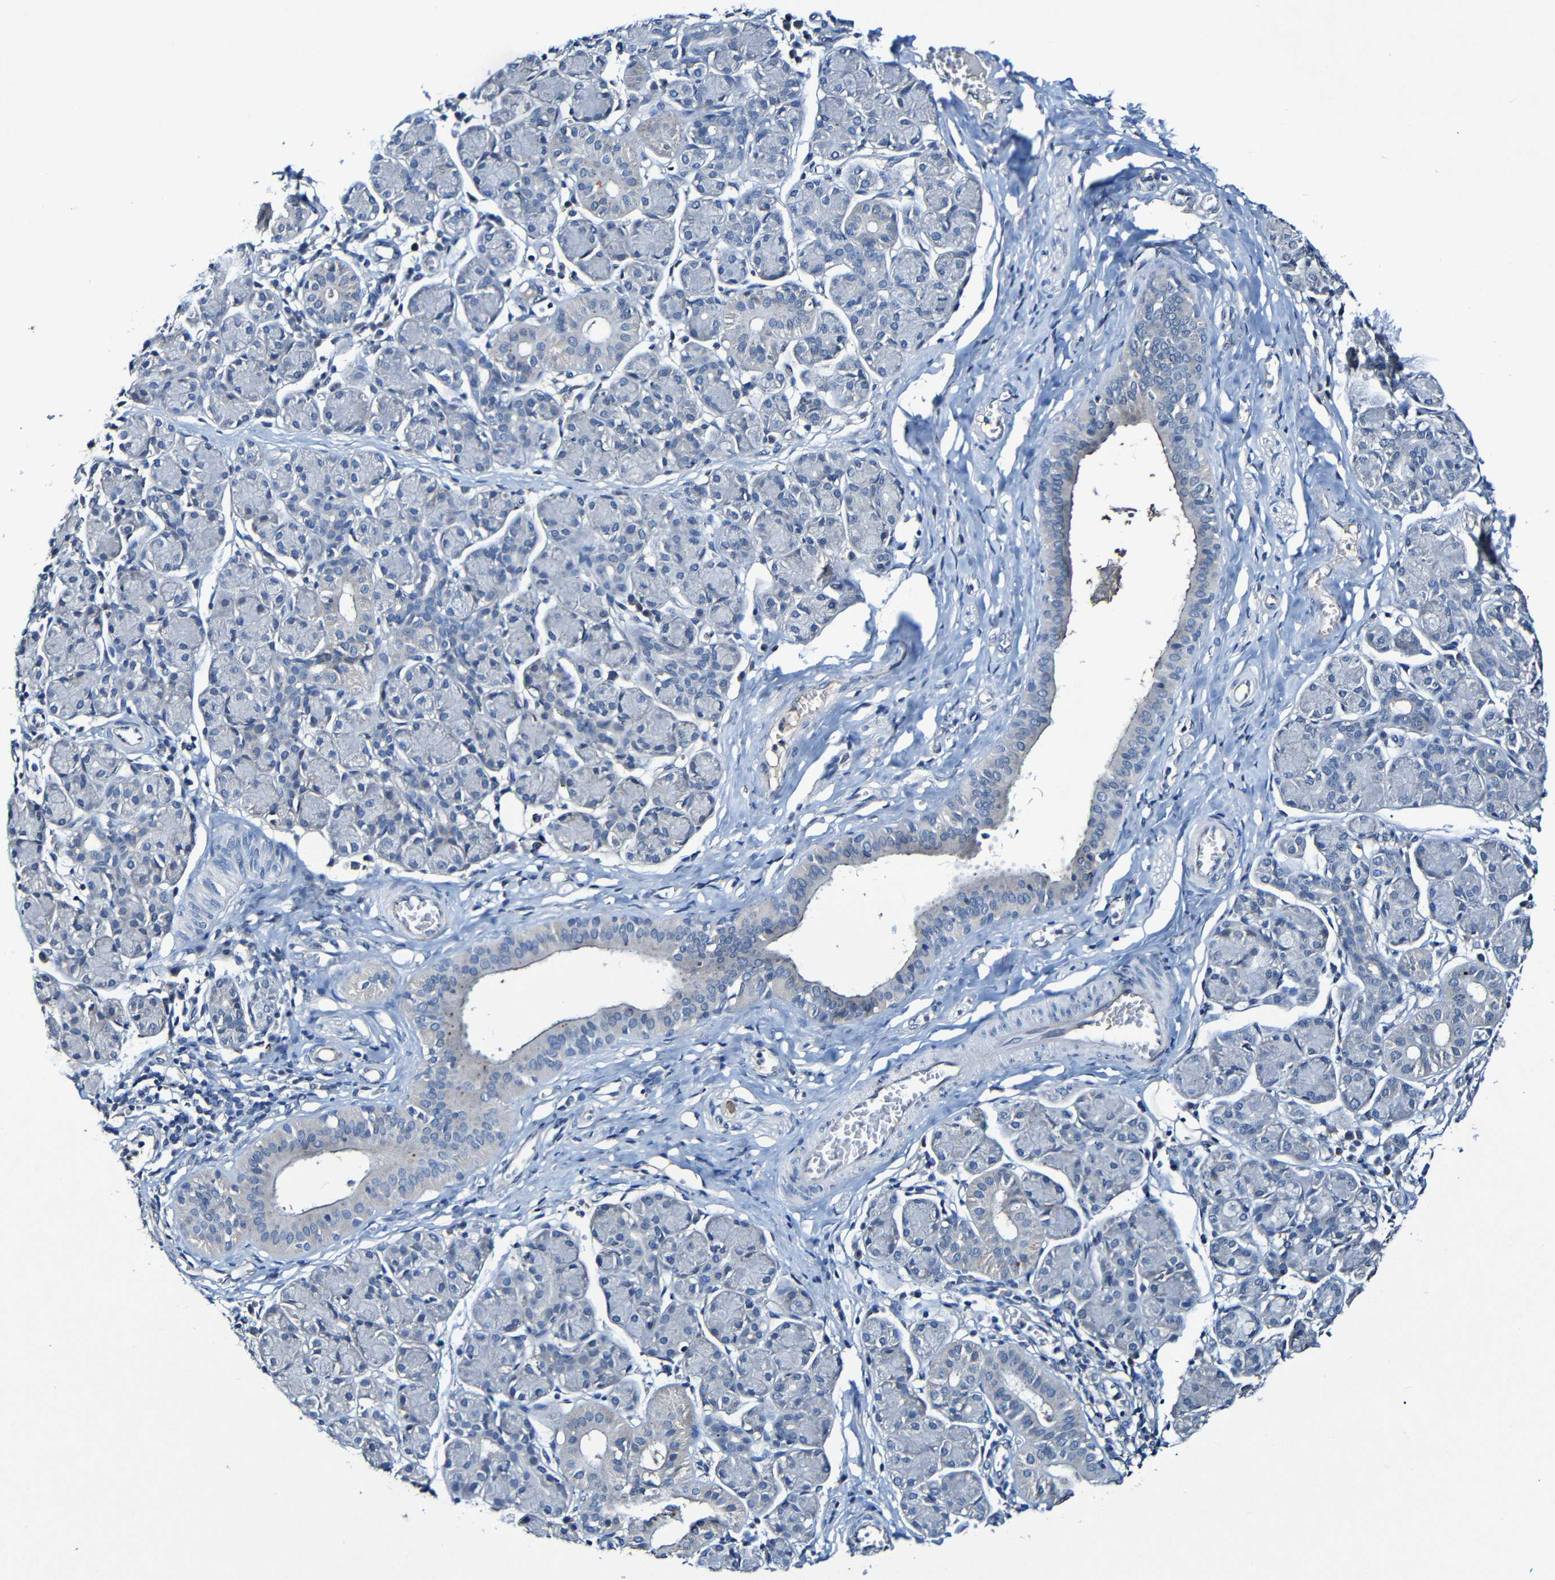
{"staining": {"intensity": "moderate", "quantity": "<25%", "location": "cytoplasmic/membranous"}, "tissue": "salivary gland", "cell_type": "Glandular cells", "image_type": "normal", "snomed": [{"axis": "morphology", "description": "Normal tissue, NOS"}, {"axis": "morphology", "description": "Inflammation, NOS"}, {"axis": "topography", "description": "Lymph node"}, {"axis": "topography", "description": "Salivary gland"}], "caption": "The immunohistochemical stain highlights moderate cytoplasmic/membranous staining in glandular cells of benign salivary gland.", "gene": "LRRC70", "patient": {"sex": "male", "age": 3}}